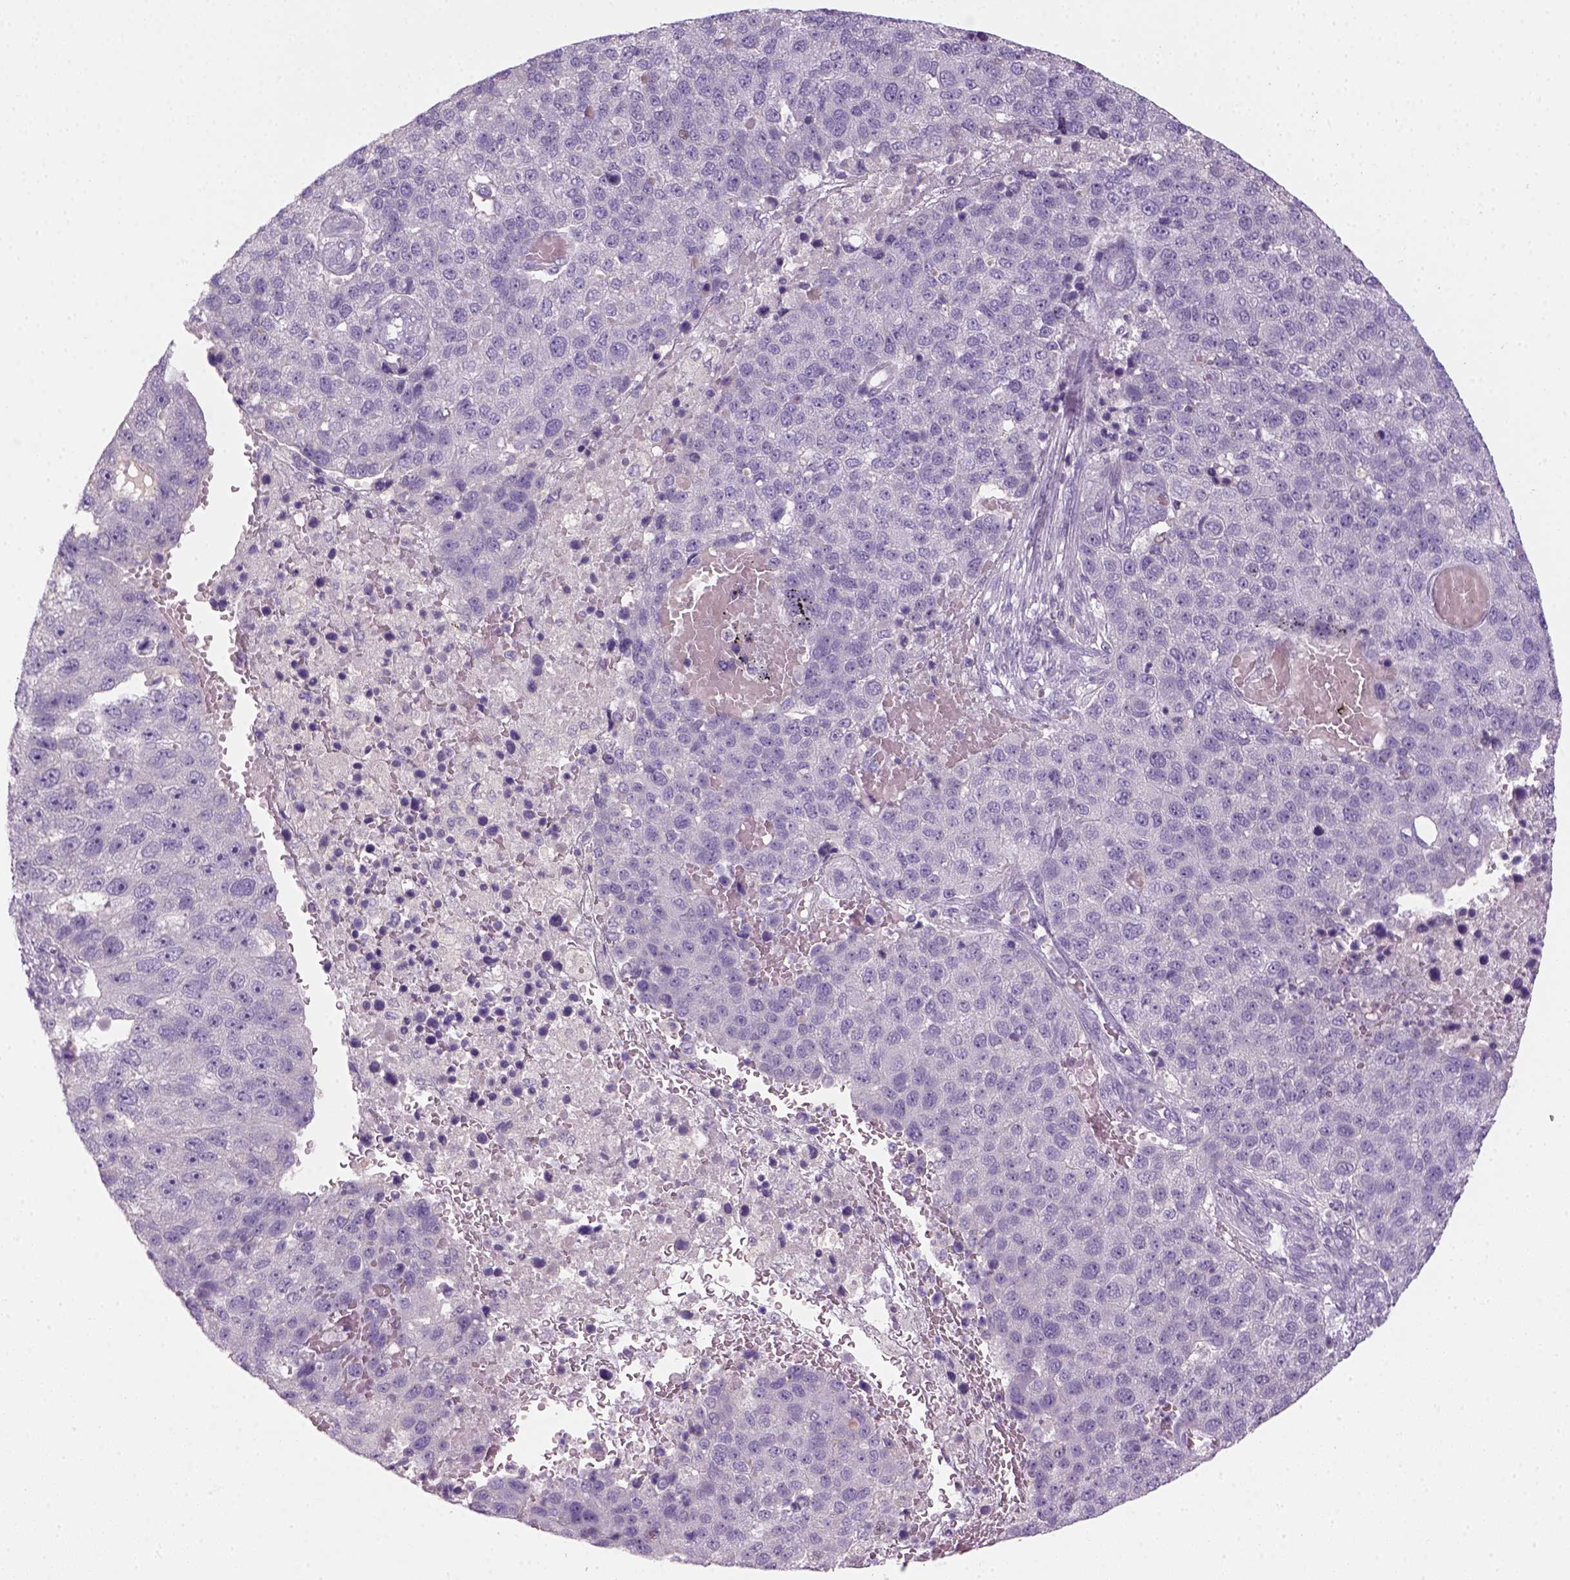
{"staining": {"intensity": "negative", "quantity": "none", "location": "none"}, "tissue": "pancreatic cancer", "cell_type": "Tumor cells", "image_type": "cancer", "snomed": [{"axis": "morphology", "description": "Adenocarcinoma, NOS"}, {"axis": "topography", "description": "Pancreas"}], "caption": "Immunohistochemical staining of human adenocarcinoma (pancreatic) reveals no significant expression in tumor cells.", "gene": "GFI1B", "patient": {"sex": "female", "age": 61}}